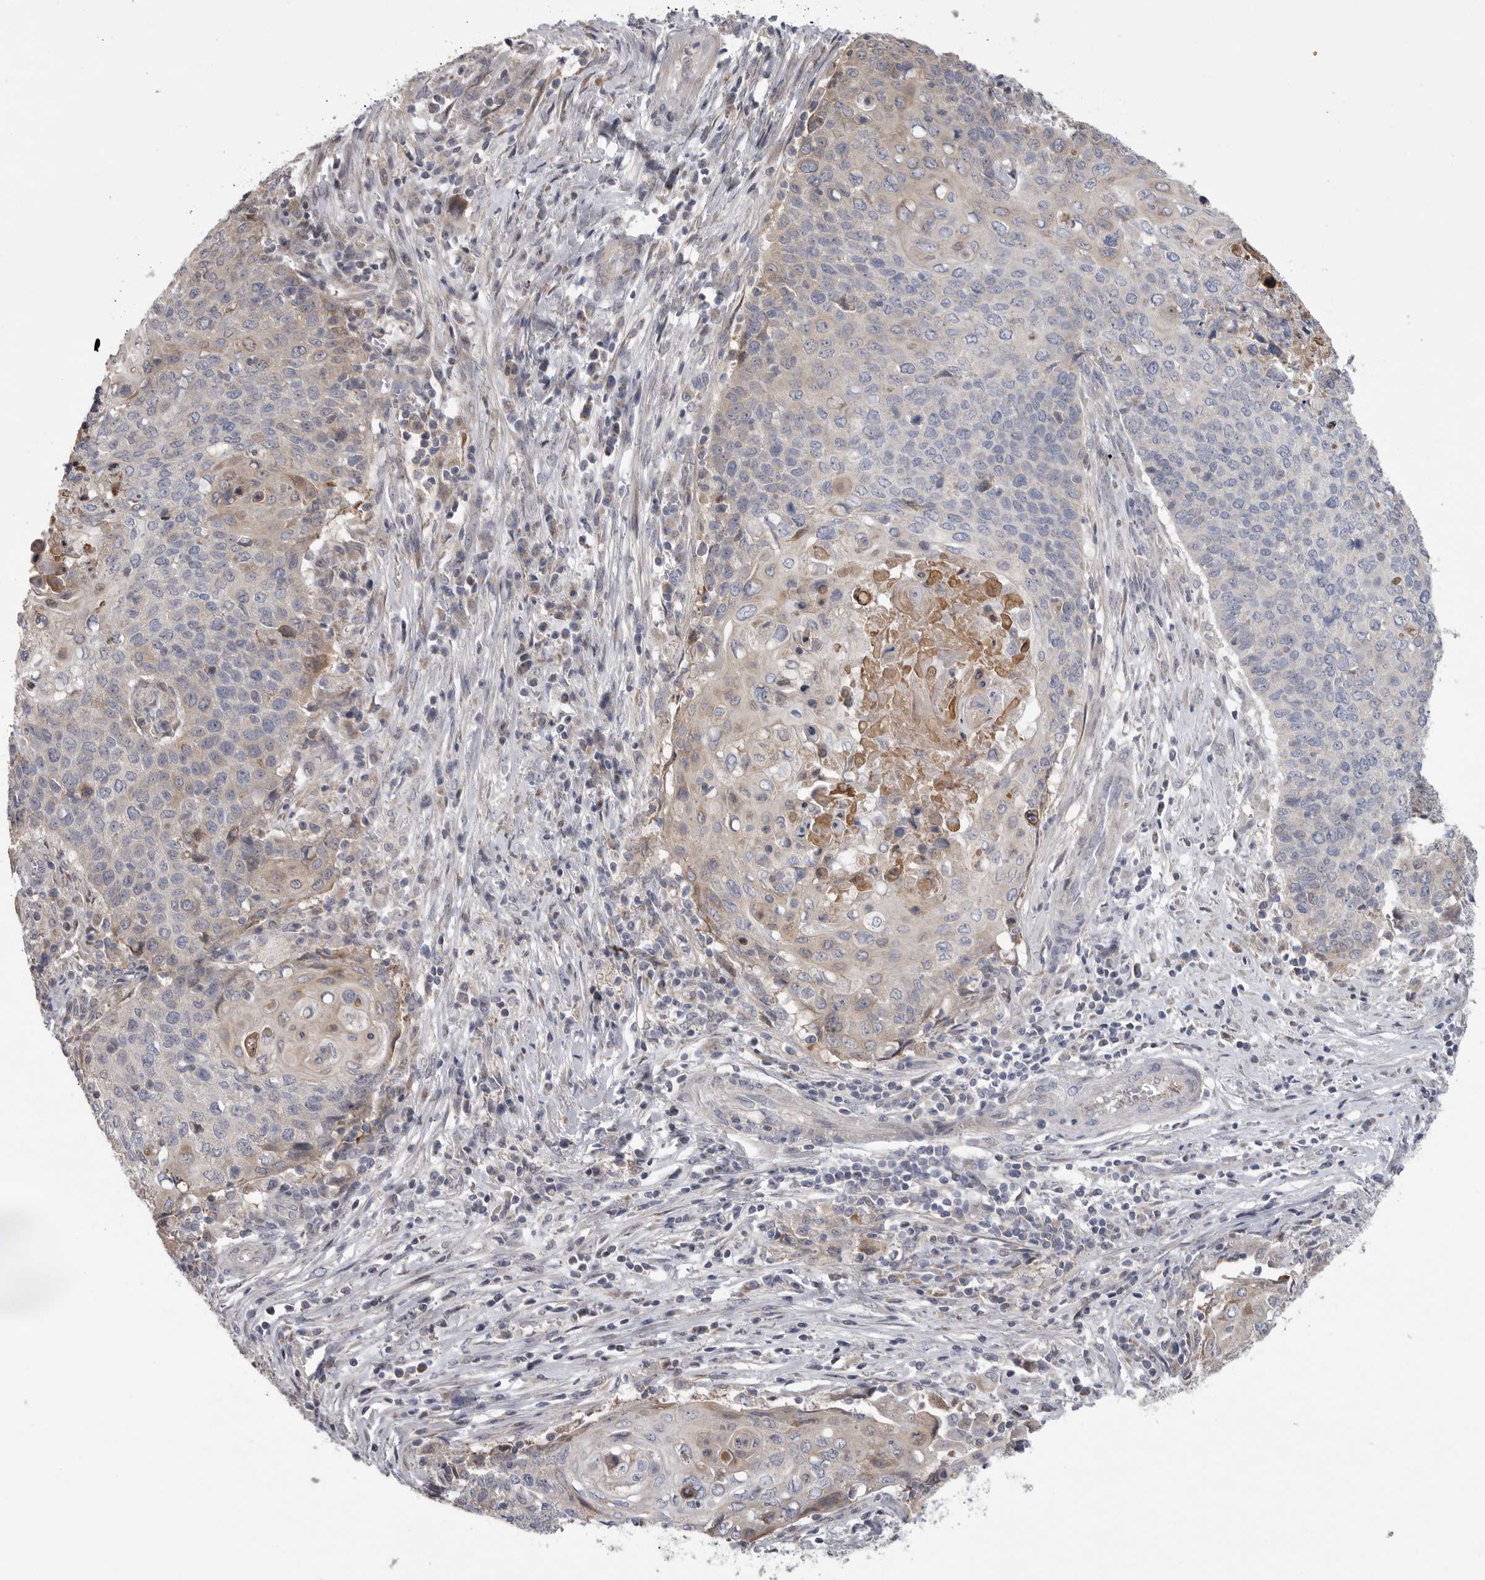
{"staining": {"intensity": "negative", "quantity": "none", "location": "none"}, "tissue": "cervical cancer", "cell_type": "Tumor cells", "image_type": "cancer", "snomed": [{"axis": "morphology", "description": "Squamous cell carcinoma, NOS"}, {"axis": "topography", "description": "Cervix"}], "caption": "Tumor cells show no significant protein positivity in squamous cell carcinoma (cervical). (Brightfield microscopy of DAB (3,3'-diaminobenzidine) immunohistochemistry (IHC) at high magnification).", "gene": "CRP", "patient": {"sex": "female", "age": 39}}